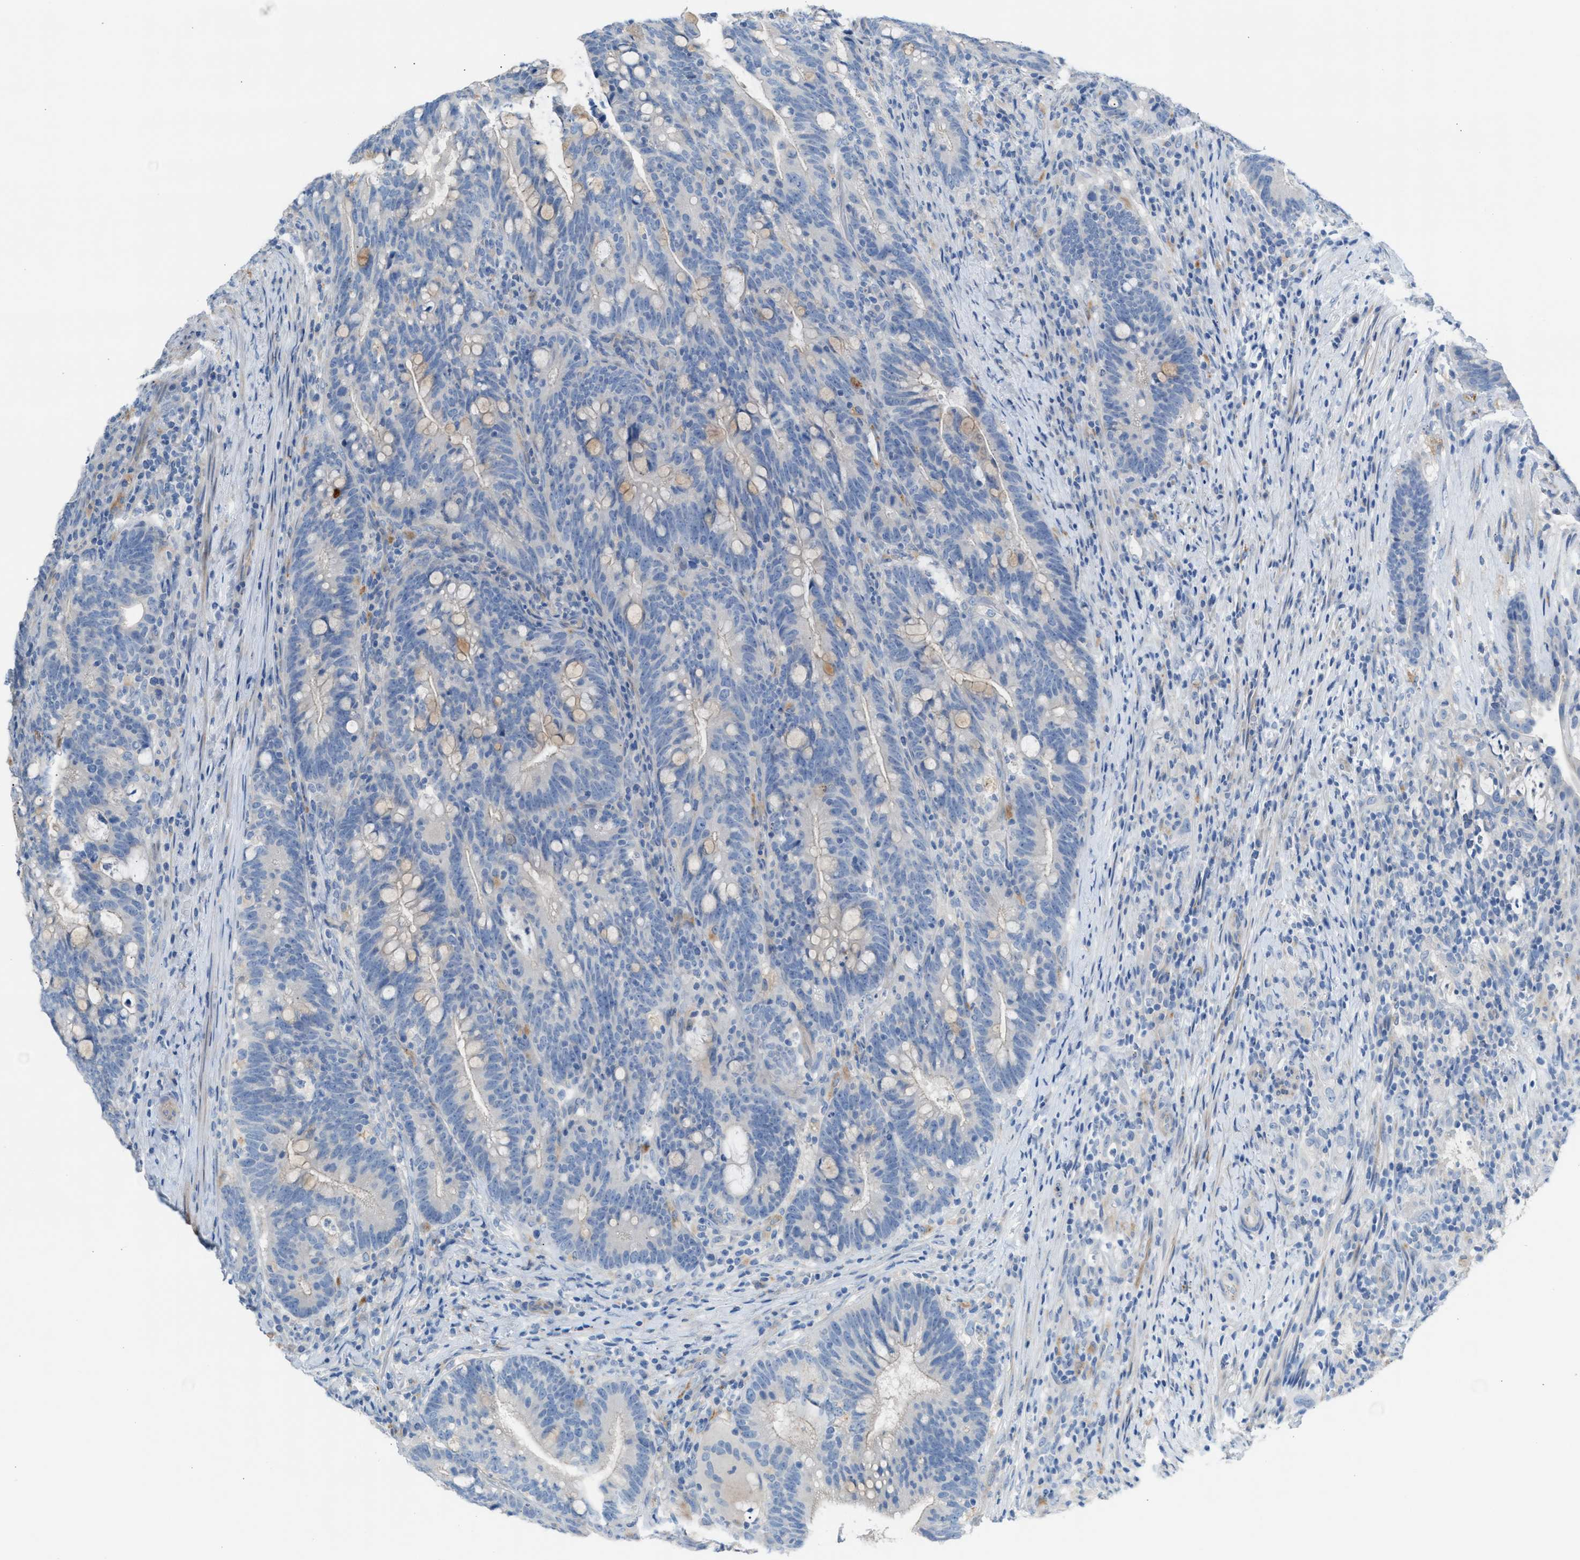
{"staining": {"intensity": "negative", "quantity": "none", "location": "none"}, "tissue": "colorectal cancer", "cell_type": "Tumor cells", "image_type": "cancer", "snomed": [{"axis": "morphology", "description": "Adenocarcinoma, NOS"}, {"axis": "topography", "description": "Colon"}], "caption": "A micrograph of colorectal cancer (adenocarcinoma) stained for a protein displays no brown staining in tumor cells. The staining was performed using DAB (3,3'-diaminobenzidine) to visualize the protein expression in brown, while the nuclei were stained in blue with hematoxylin (Magnification: 20x).", "gene": "ASPA", "patient": {"sex": "female", "age": 66}}